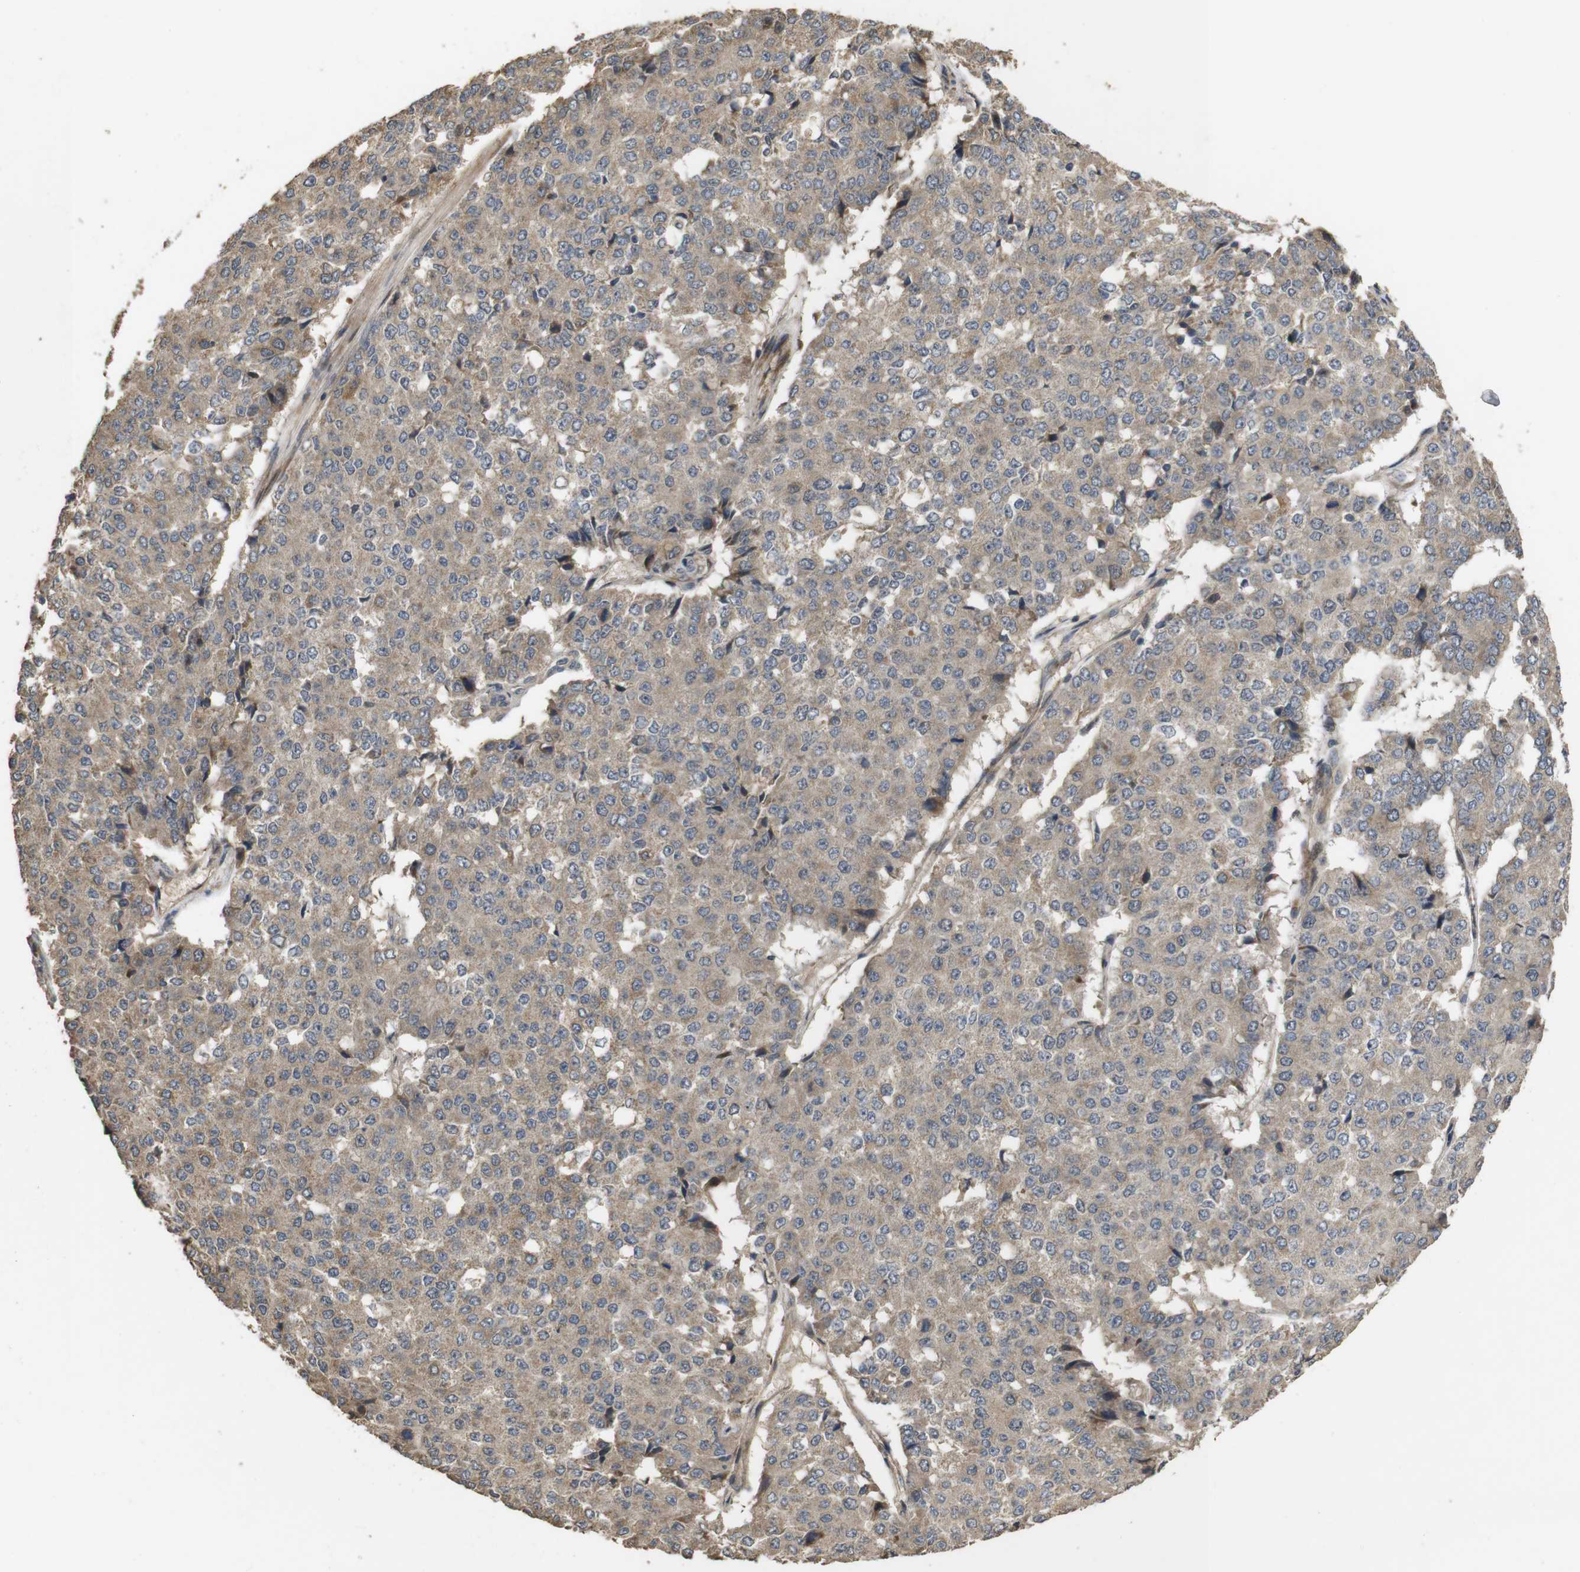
{"staining": {"intensity": "weak", "quantity": ">75%", "location": "cytoplasmic/membranous"}, "tissue": "pancreatic cancer", "cell_type": "Tumor cells", "image_type": "cancer", "snomed": [{"axis": "morphology", "description": "Adenocarcinoma, NOS"}, {"axis": "topography", "description": "Pancreas"}], "caption": "Human pancreatic cancer stained for a protein (brown) displays weak cytoplasmic/membranous positive expression in approximately >75% of tumor cells.", "gene": "PCDHB10", "patient": {"sex": "male", "age": 50}}